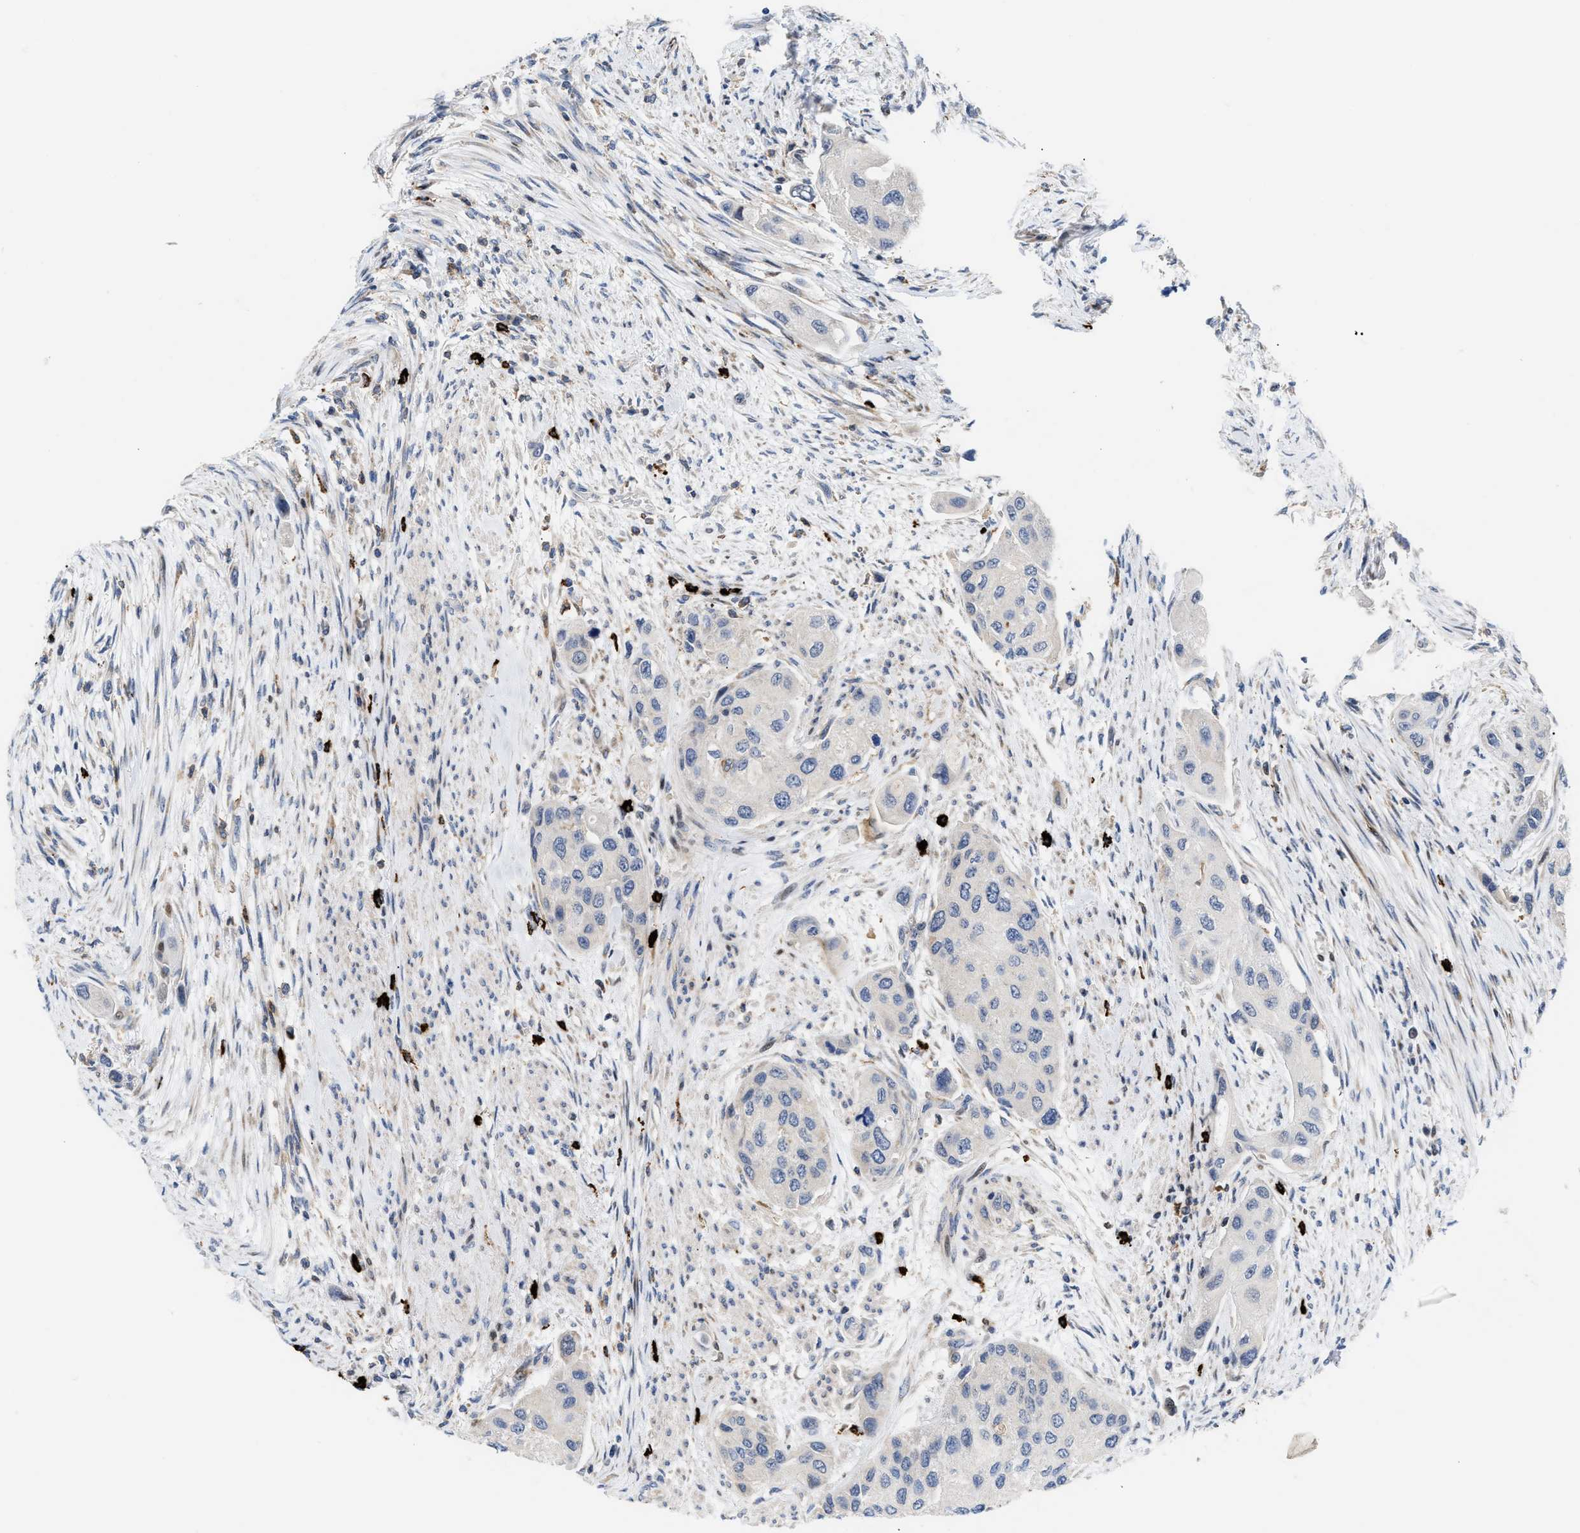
{"staining": {"intensity": "negative", "quantity": "none", "location": "none"}, "tissue": "urothelial cancer", "cell_type": "Tumor cells", "image_type": "cancer", "snomed": [{"axis": "morphology", "description": "Urothelial carcinoma, High grade"}, {"axis": "topography", "description": "Urinary bladder"}], "caption": "Micrograph shows no protein positivity in tumor cells of urothelial cancer tissue. (DAB (3,3'-diaminobenzidine) immunohistochemistry (IHC), high magnification).", "gene": "ATP9A", "patient": {"sex": "female", "age": 56}}